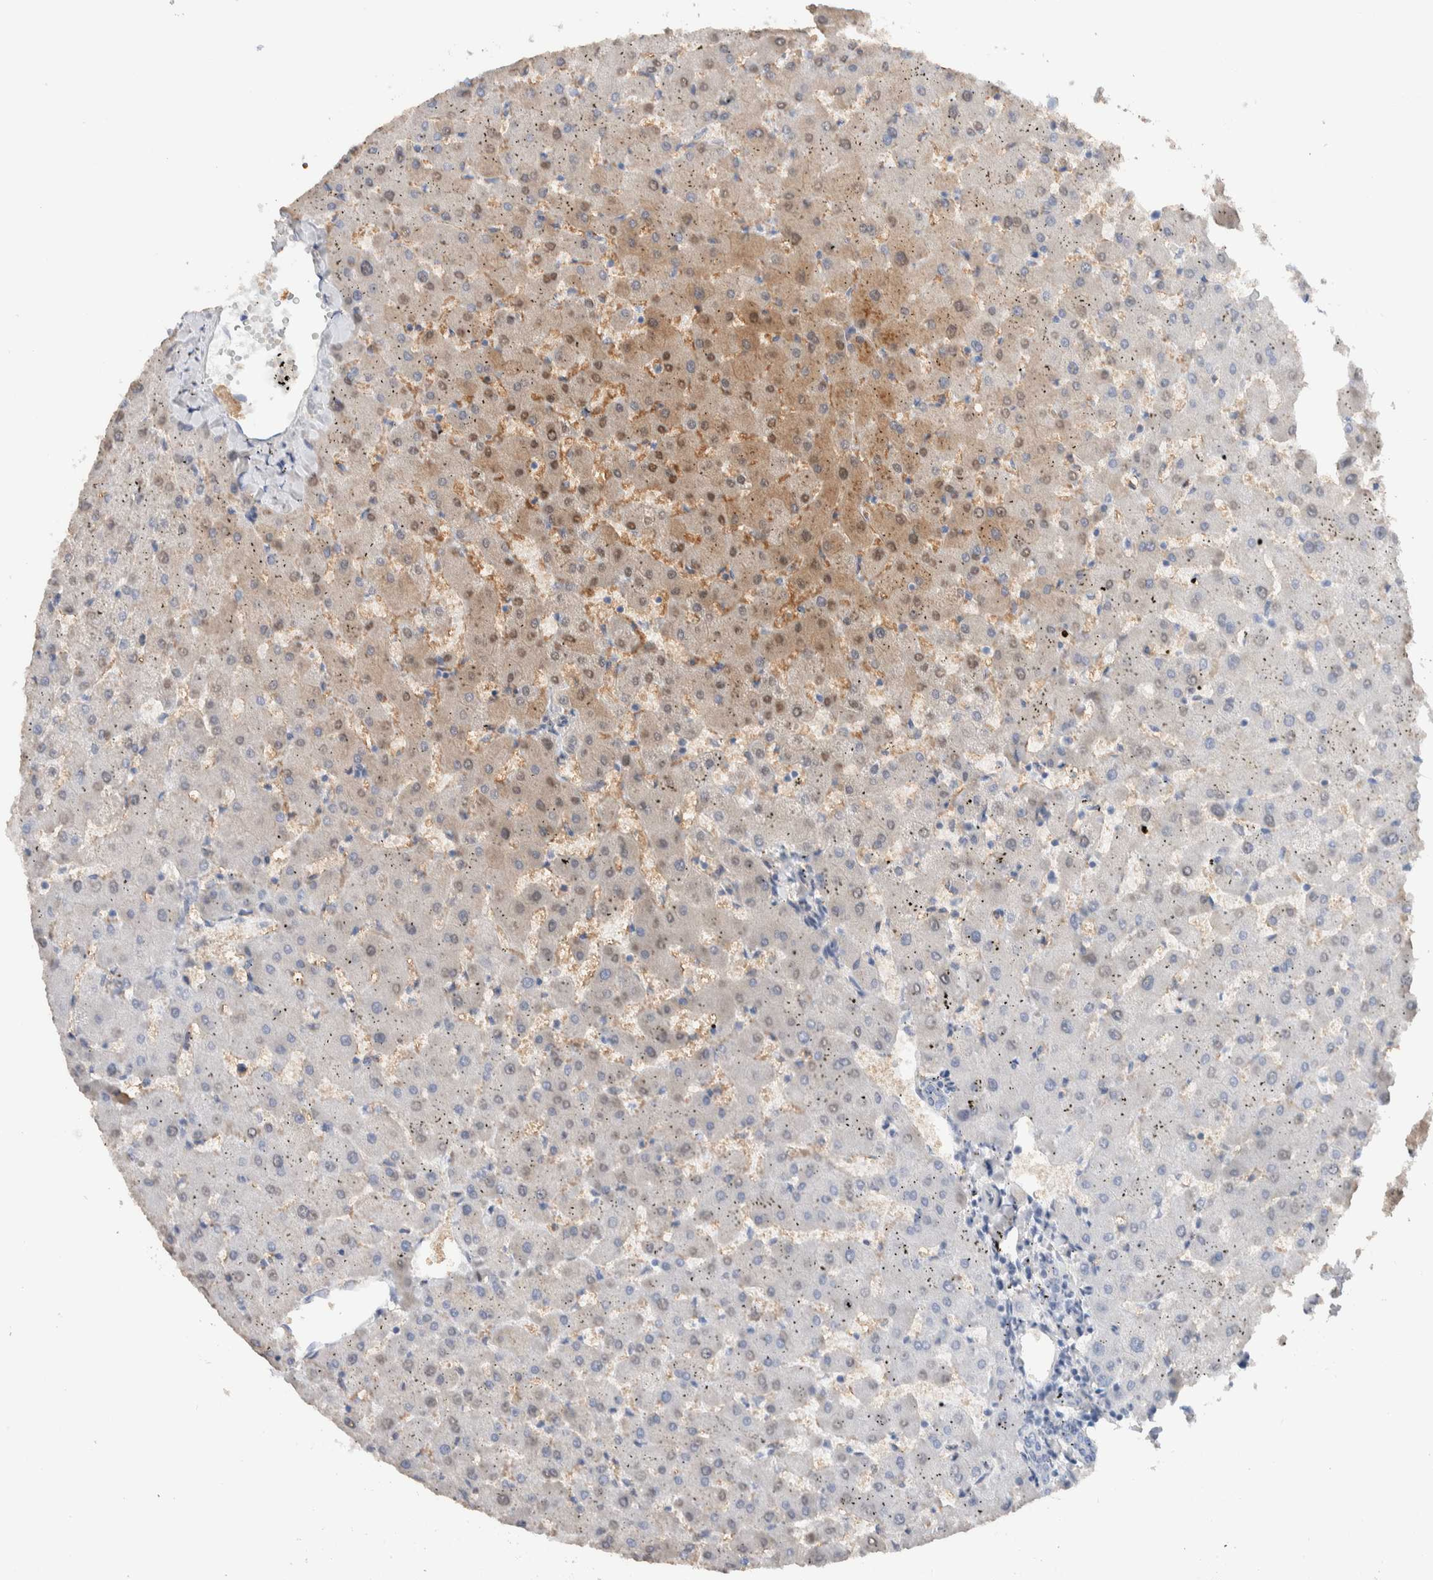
{"staining": {"intensity": "negative", "quantity": "none", "location": "none"}, "tissue": "liver", "cell_type": "Cholangiocytes", "image_type": "normal", "snomed": [{"axis": "morphology", "description": "Normal tissue, NOS"}, {"axis": "topography", "description": "Liver"}], "caption": "DAB (3,3'-diaminobenzidine) immunohistochemical staining of normal human liver demonstrates no significant positivity in cholangiocytes. (Immunohistochemistry, brightfield microscopy, high magnification).", "gene": "METRNL", "patient": {"sex": "female", "age": 63}}